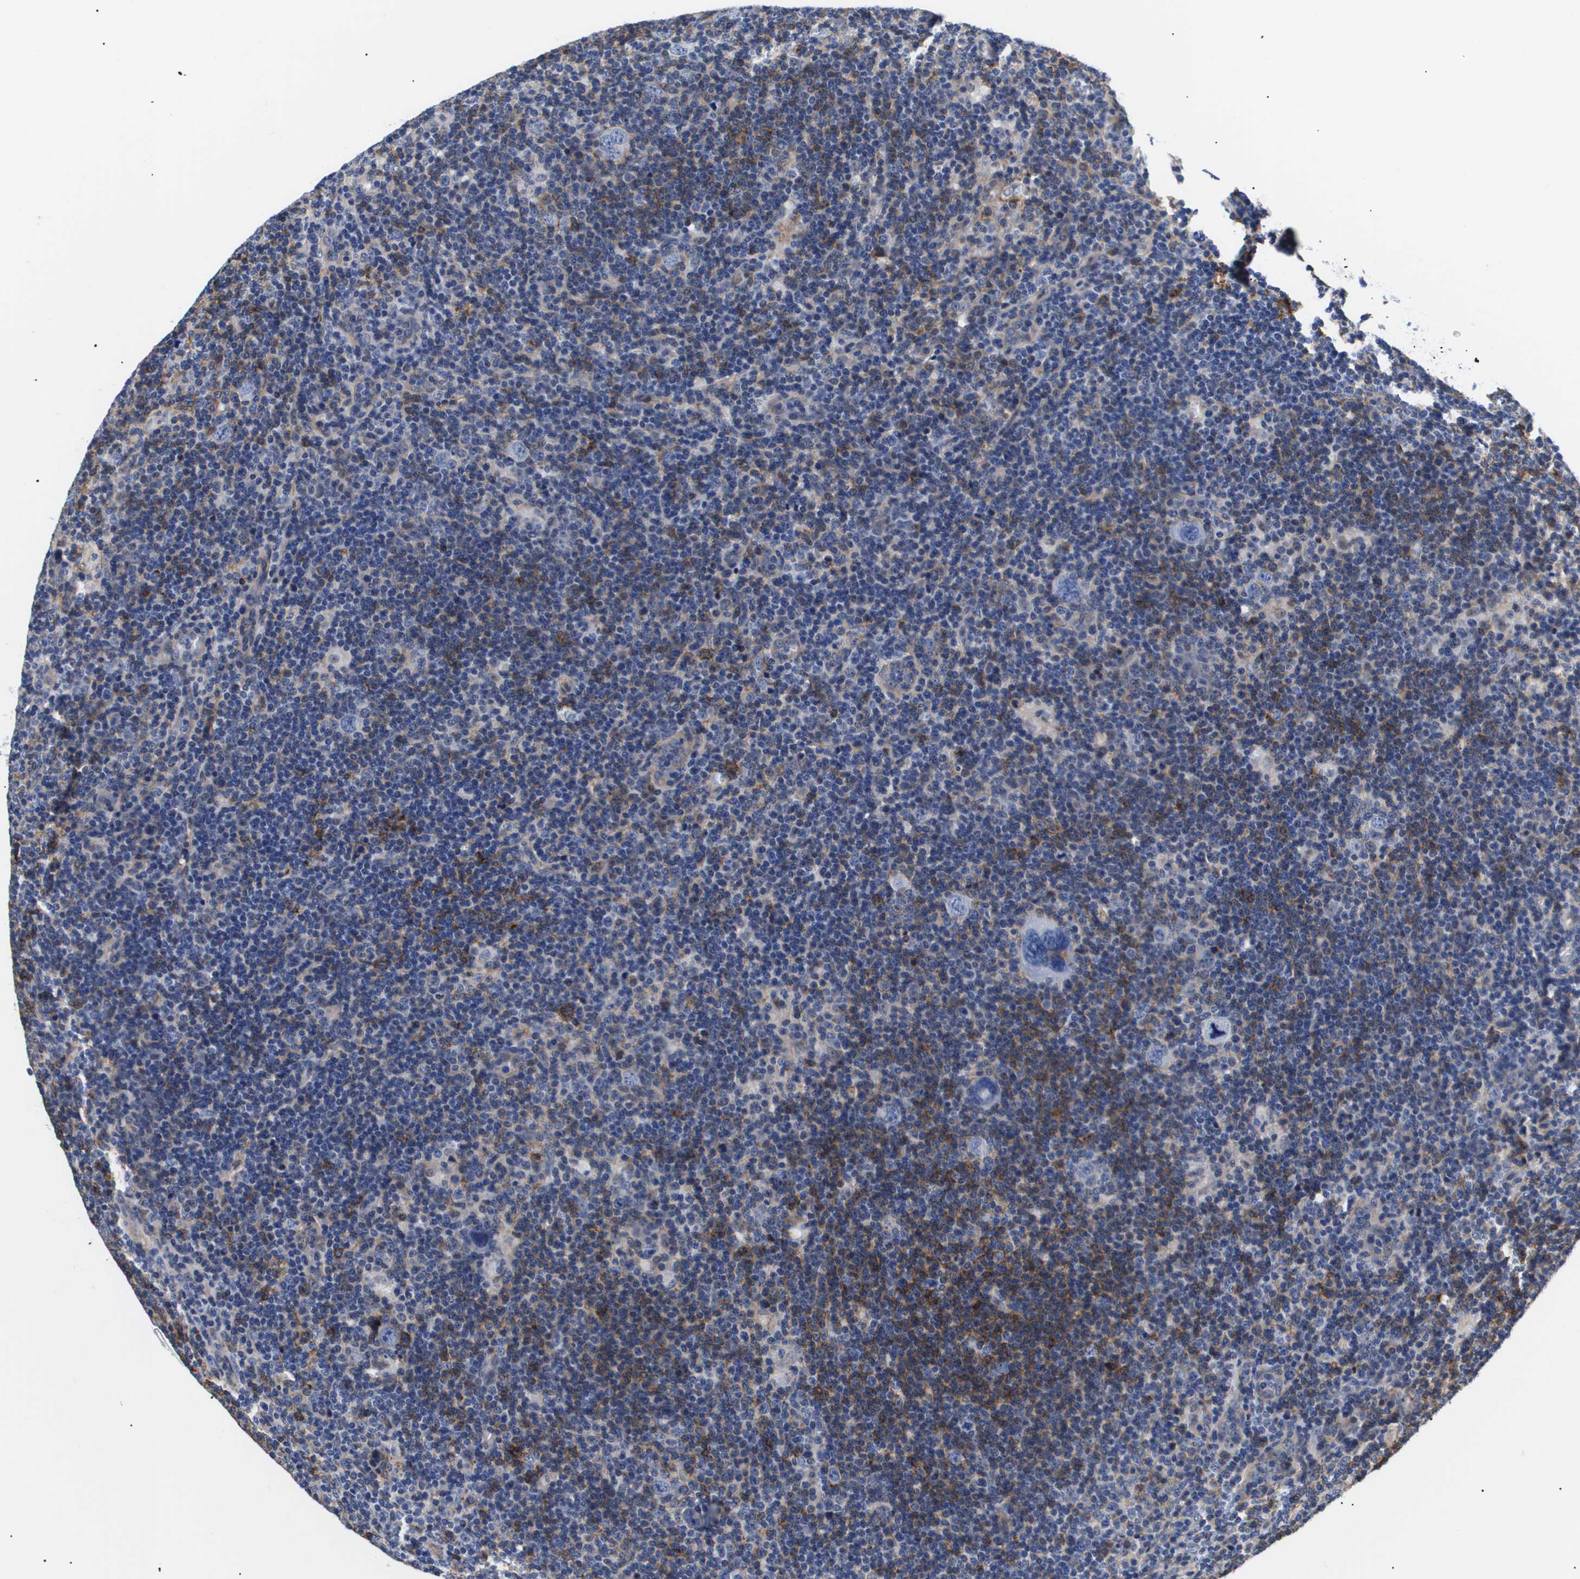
{"staining": {"intensity": "negative", "quantity": "none", "location": "none"}, "tissue": "lymphoma", "cell_type": "Tumor cells", "image_type": "cancer", "snomed": [{"axis": "morphology", "description": "Hodgkin's disease, NOS"}, {"axis": "topography", "description": "Lymph node"}], "caption": "Immunohistochemistry (IHC) image of neoplastic tissue: lymphoma stained with DAB (3,3'-diaminobenzidine) exhibits no significant protein expression in tumor cells. Brightfield microscopy of immunohistochemistry (IHC) stained with DAB (3,3'-diaminobenzidine) (brown) and hematoxylin (blue), captured at high magnification.", "gene": "SHD", "patient": {"sex": "female", "age": 57}}